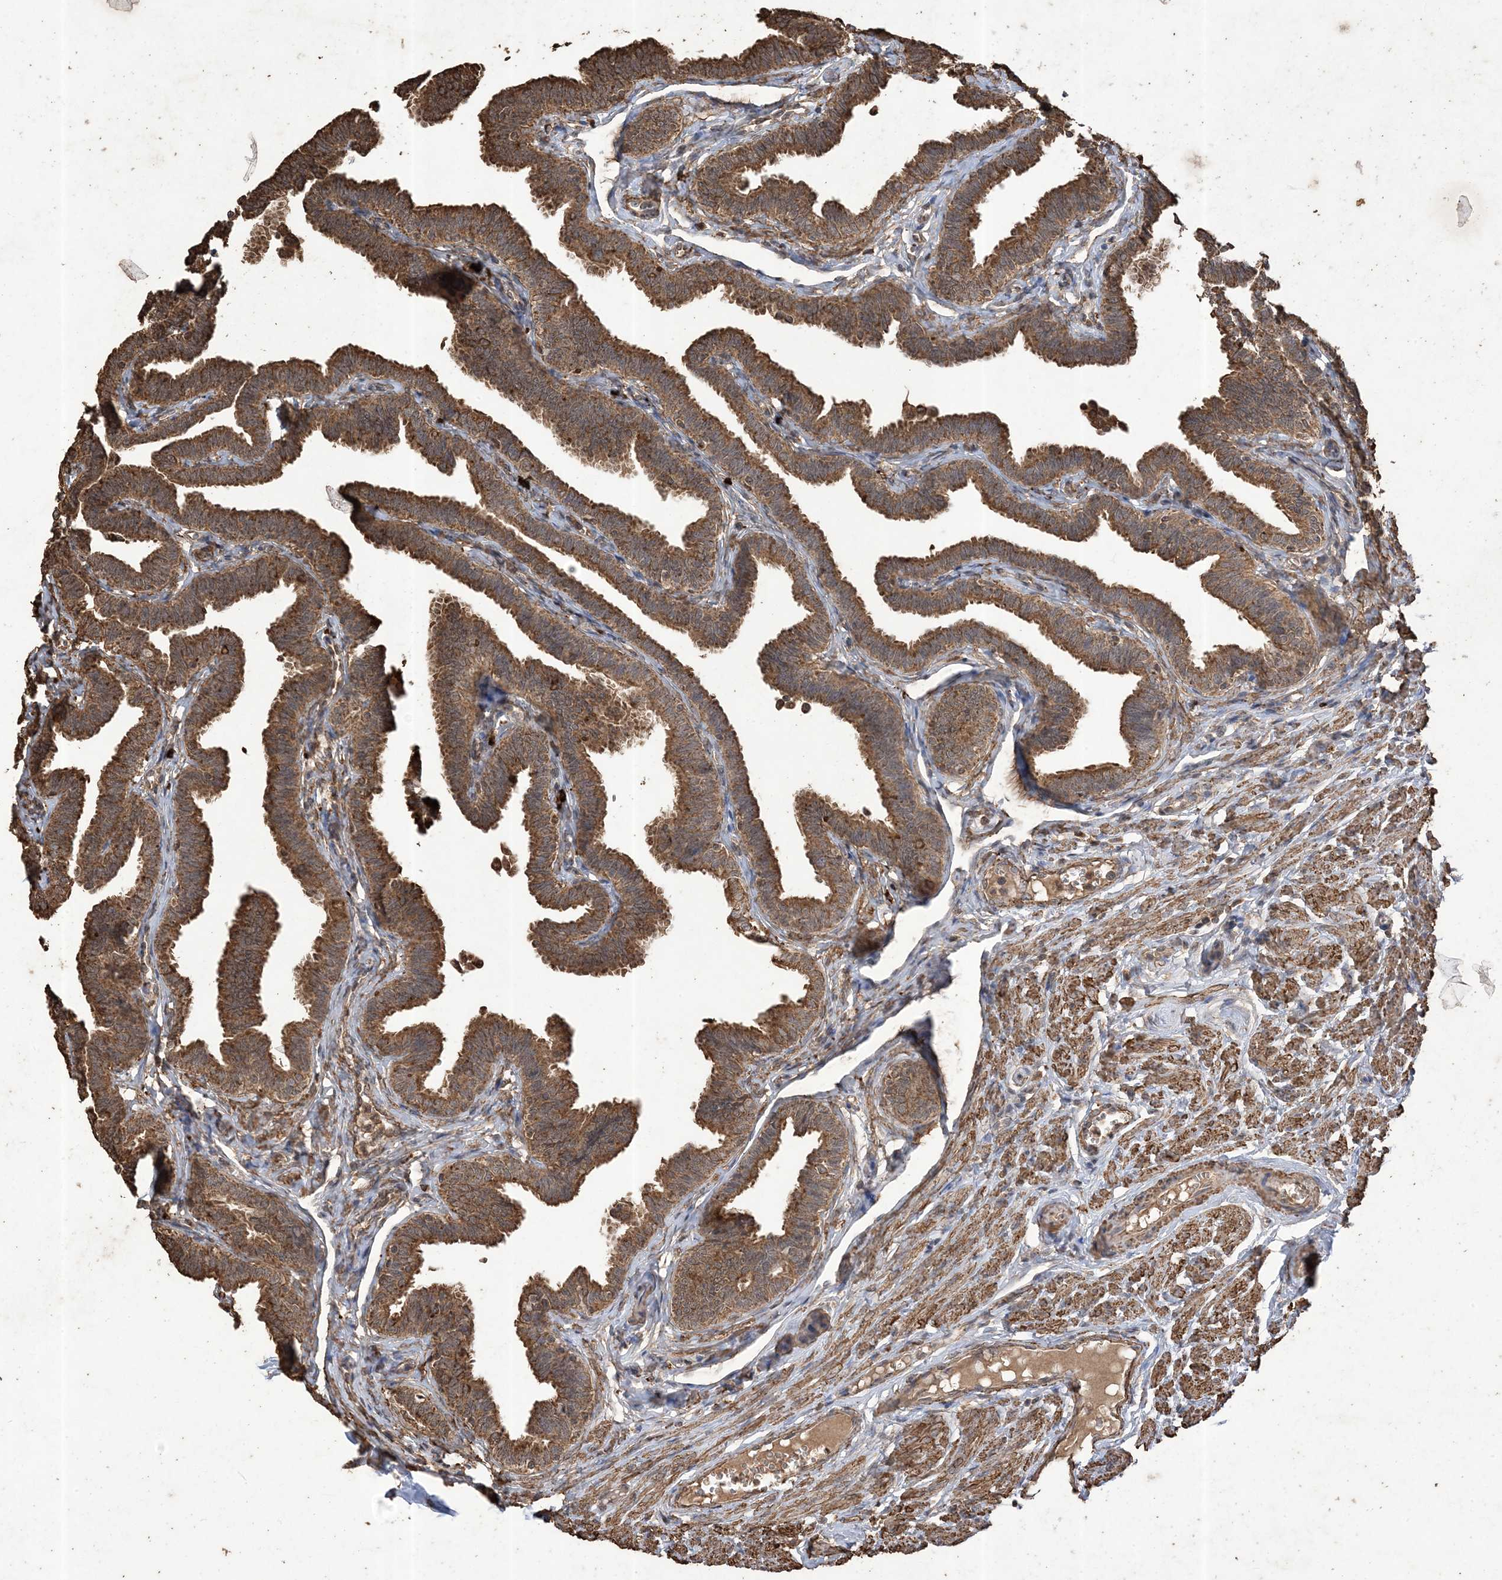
{"staining": {"intensity": "strong", "quantity": ">75%", "location": "cytoplasmic/membranous"}, "tissue": "fallopian tube", "cell_type": "Glandular cells", "image_type": "normal", "snomed": [{"axis": "morphology", "description": "Normal tissue, NOS"}, {"axis": "topography", "description": "Fallopian tube"}, {"axis": "topography", "description": "Ovary"}], "caption": "This photomicrograph displays immunohistochemistry staining of normal human fallopian tube, with high strong cytoplasmic/membranous staining in approximately >75% of glandular cells.", "gene": "HPS4", "patient": {"sex": "female", "age": 23}}